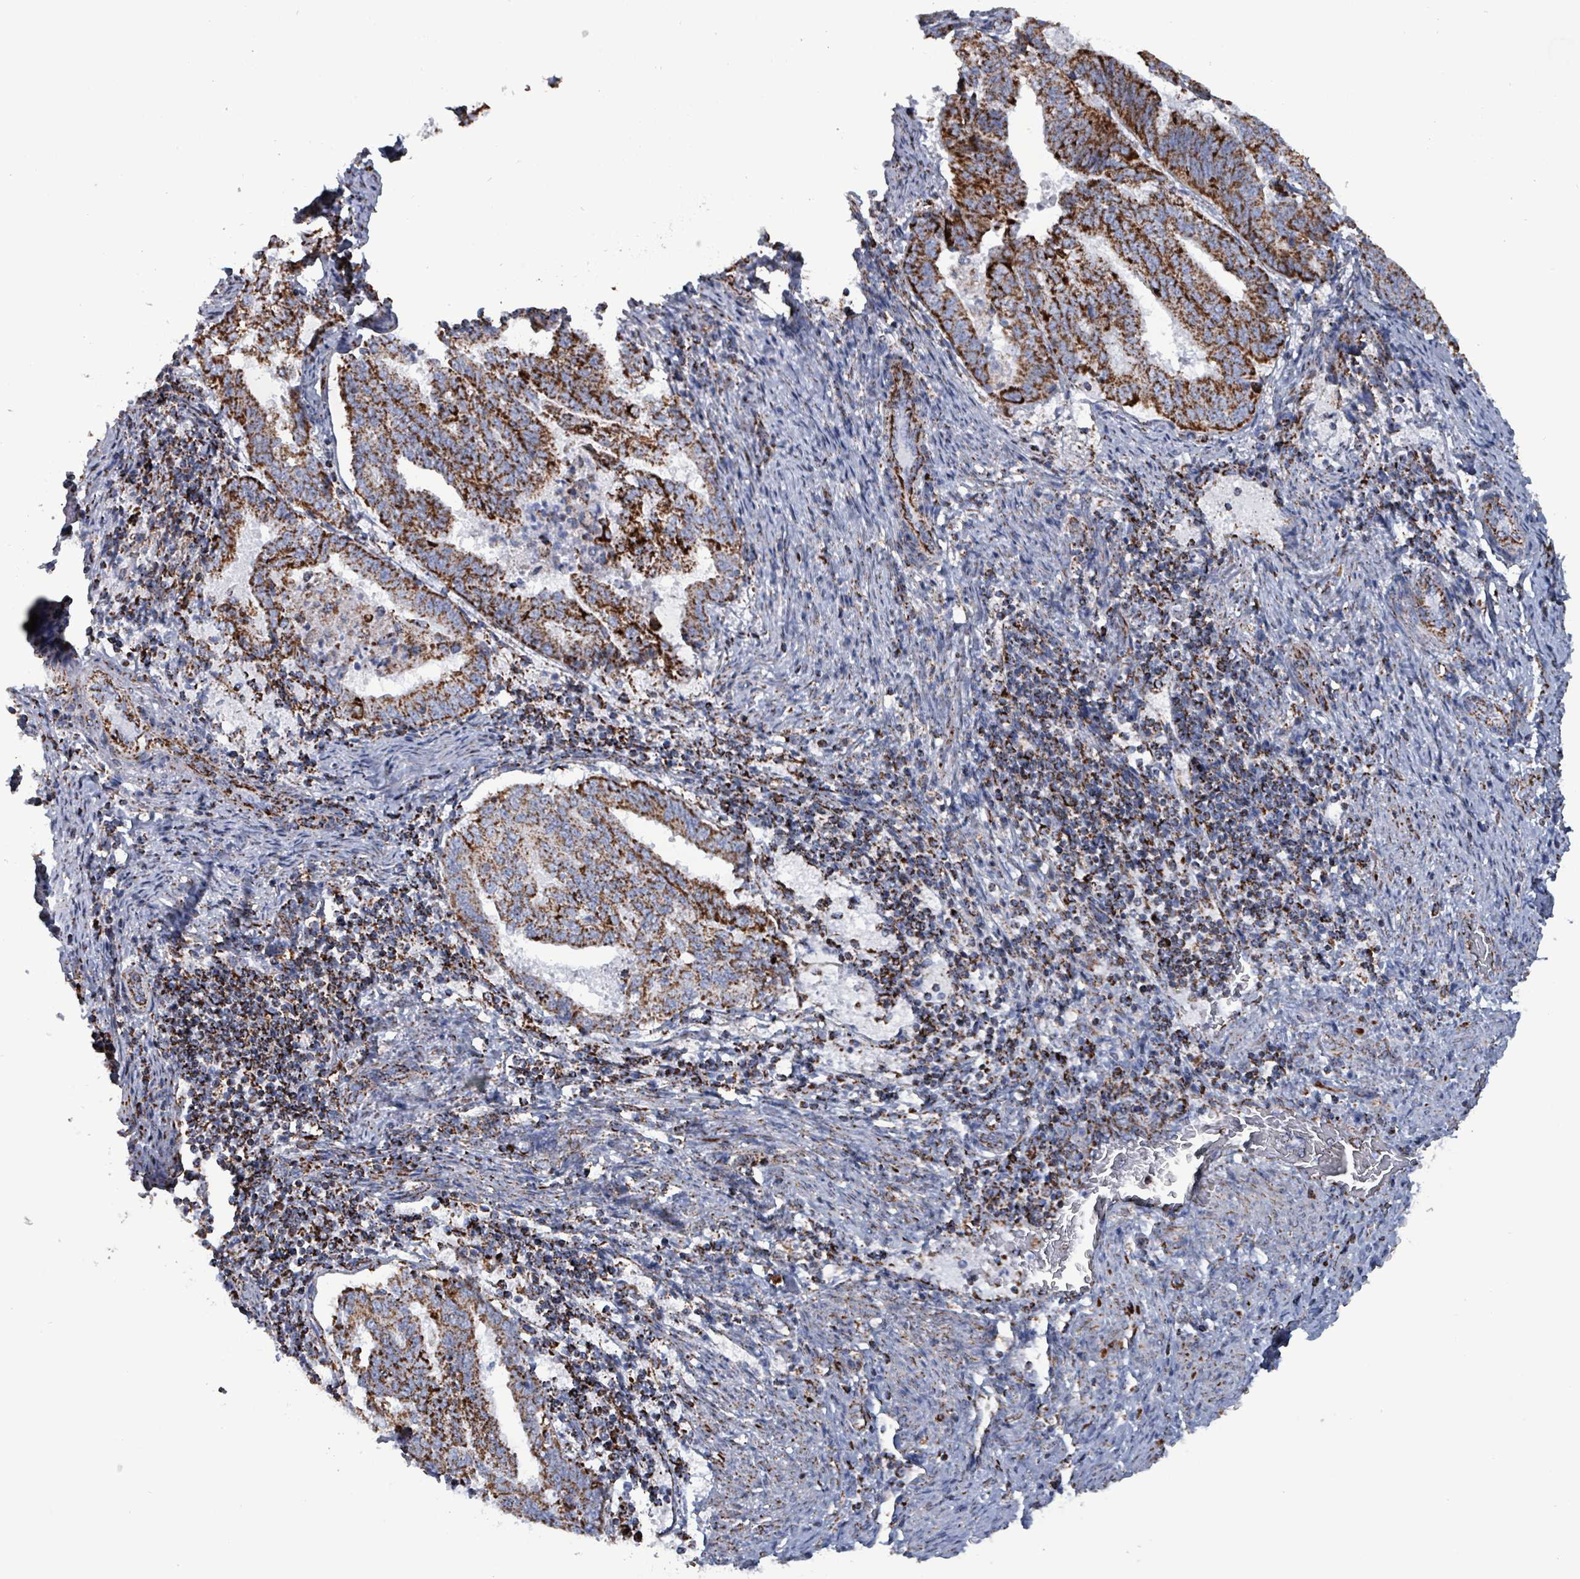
{"staining": {"intensity": "strong", "quantity": ">75%", "location": "cytoplasmic/membranous"}, "tissue": "endometrial cancer", "cell_type": "Tumor cells", "image_type": "cancer", "snomed": [{"axis": "morphology", "description": "Adenocarcinoma, NOS"}, {"axis": "topography", "description": "Endometrium"}], "caption": "There is high levels of strong cytoplasmic/membranous staining in tumor cells of adenocarcinoma (endometrial), as demonstrated by immunohistochemical staining (brown color).", "gene": "IDH3B", "patient": {"sex": "female", "age": 80}}